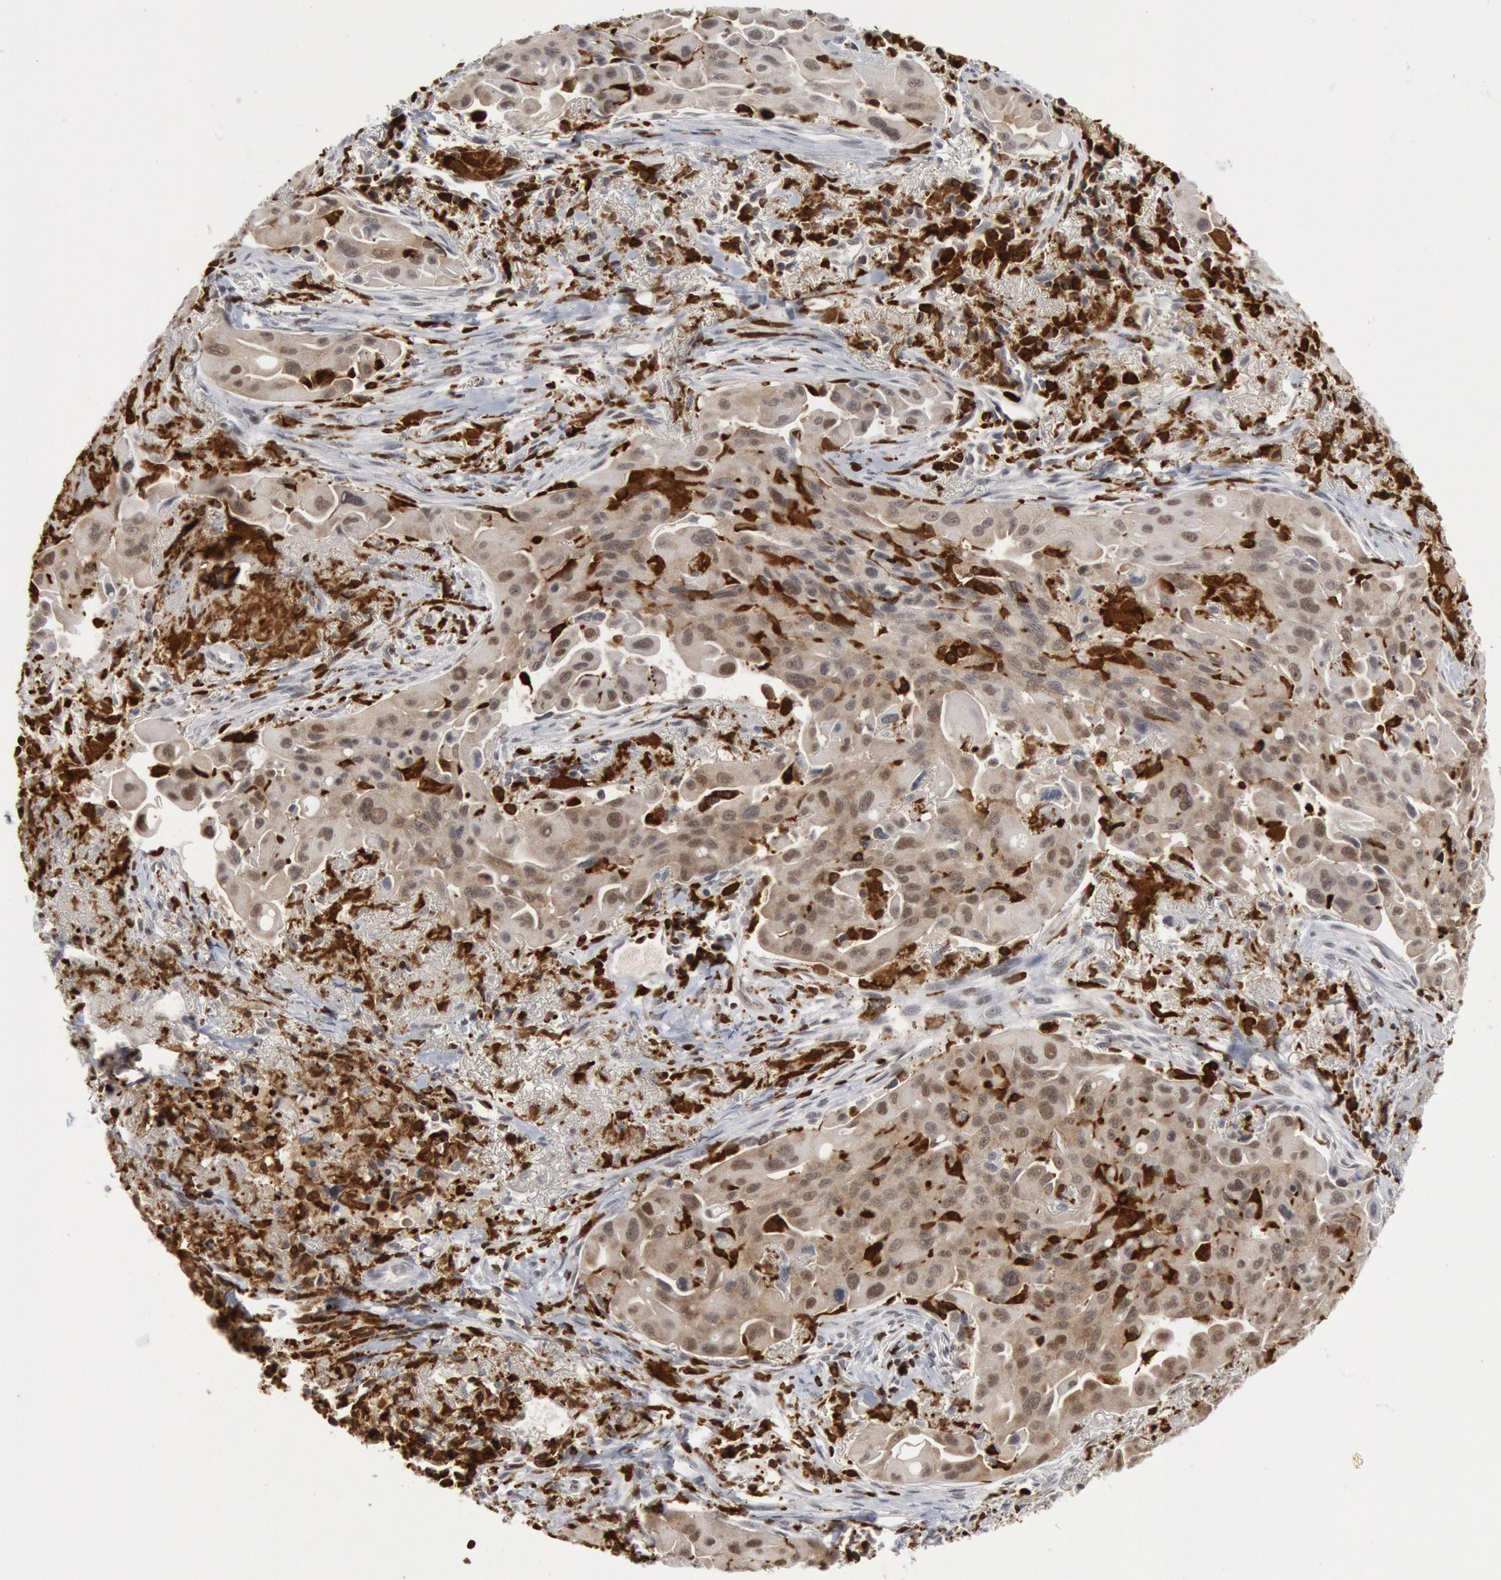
{"staining": {"intensity": "weak", "quantity": ">75%", "location": "cytoplasmic/membranous,nuclear"}, "tissue": "lung cancer", "cell_type": "Tumor cells", "image_type": "cancer", "snomed": [{"axis": "morphology", "description": "Adenocarcinoma, NOS"}, {"axis": "topography", "description": "Lung"}], "caption": "Immunohistochemistry image of lung adenocarcinoma stained for a protein (brown), which displays low levels of weak cytoplasmic/membranous and nuclear expression in approximately >75% of tumor cells.", "gene": "PTPN6", "patient": {"sex": "male", "age": 68}}